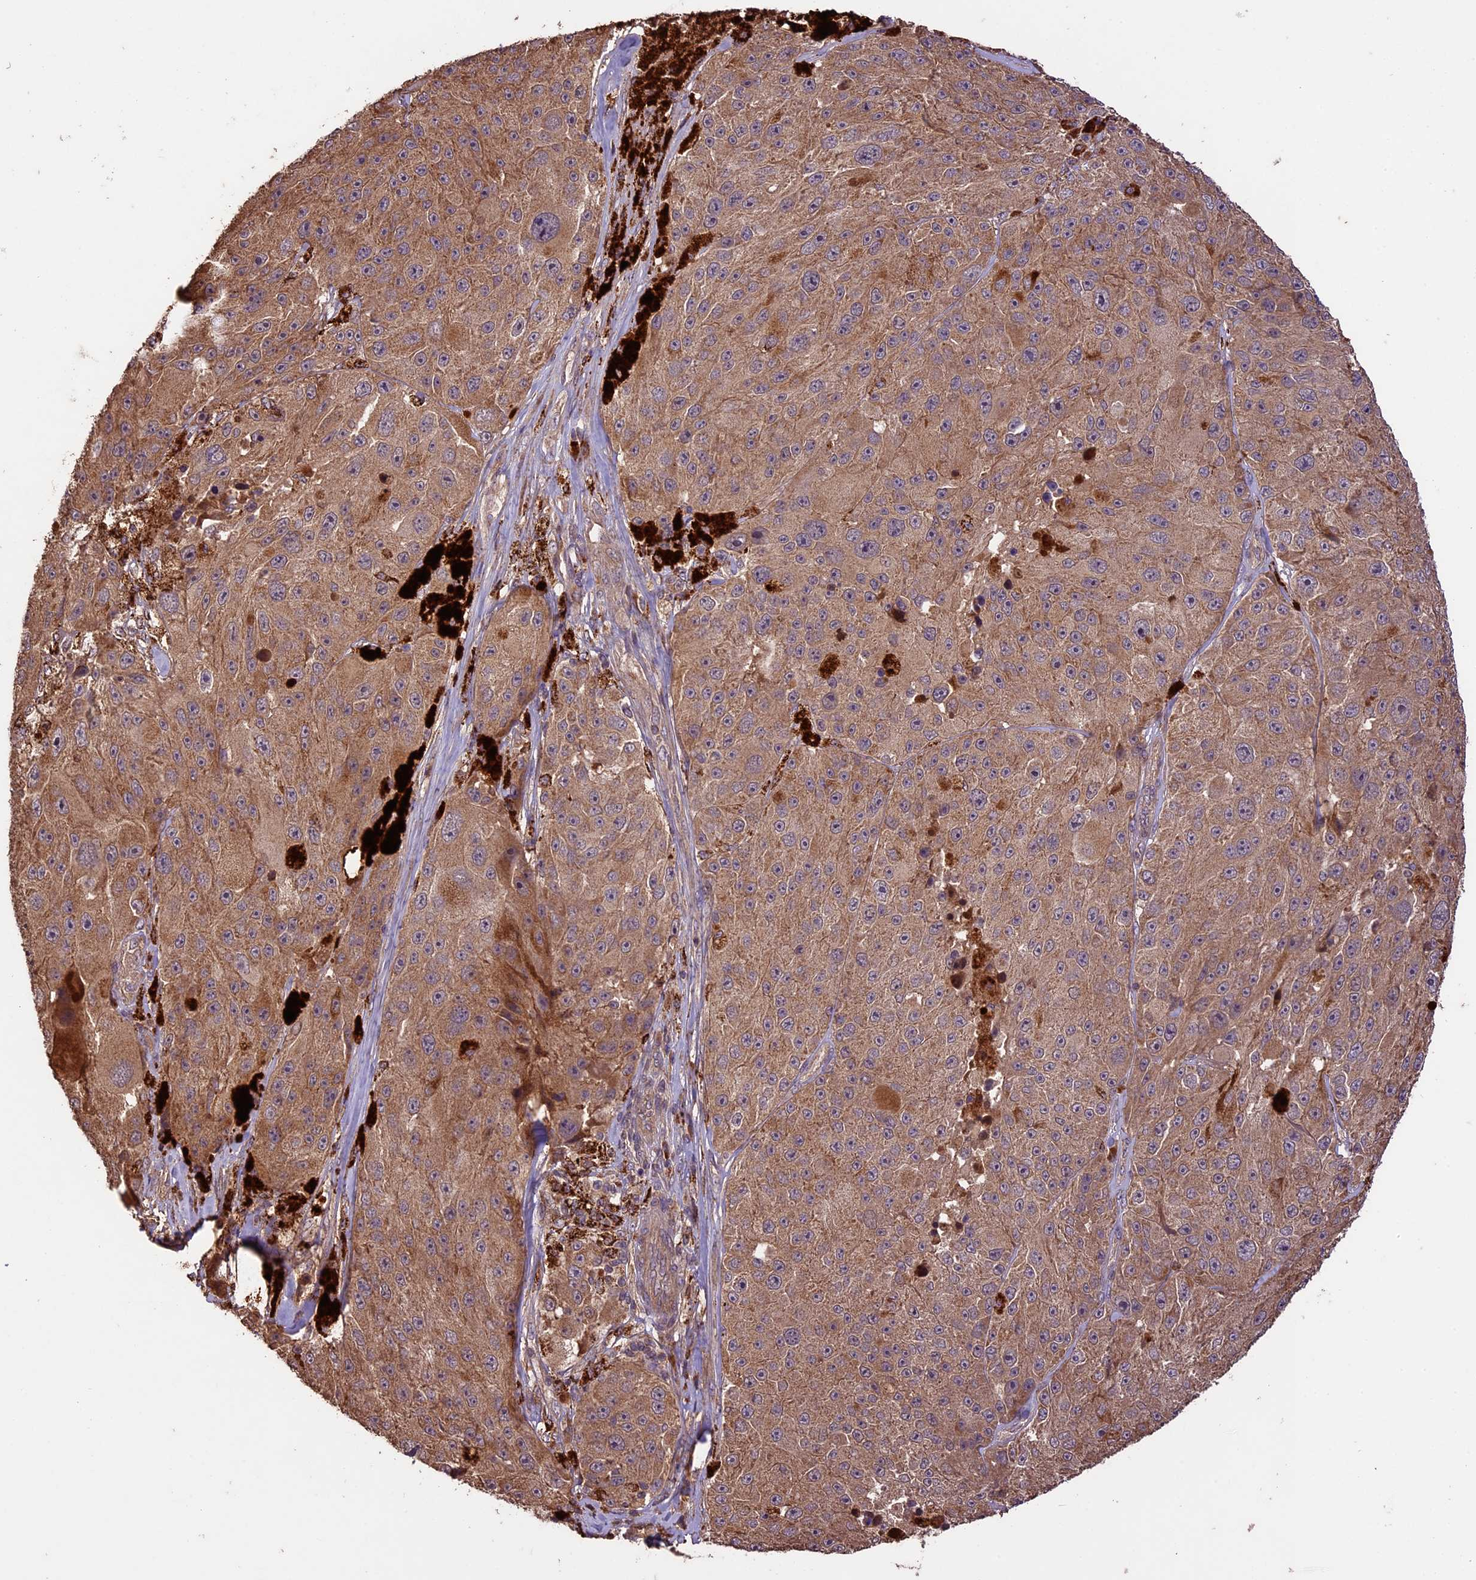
{"staining": {"intensity": "moderate", "quantity": ">75%", "location": "cytoplasmic/membranous"}, "tissue": "melanoma", "cell_type": "Tumor cells", "image_type": "cancer", "snomed": [{"axis": "morphology", "description": "Malignant melanoma, Metastatic site"}, {"axis": "topography", "description": "Lymph node"}], "caption": "Human malignant melanoma (metastatic site) stained for a protein (brown) exhibits moderate cytoplasmic/membranous positive staining in about >75% of tumor cells.", "gene": "CRLF1", "patient": {"sex": "male", "age": 62}}